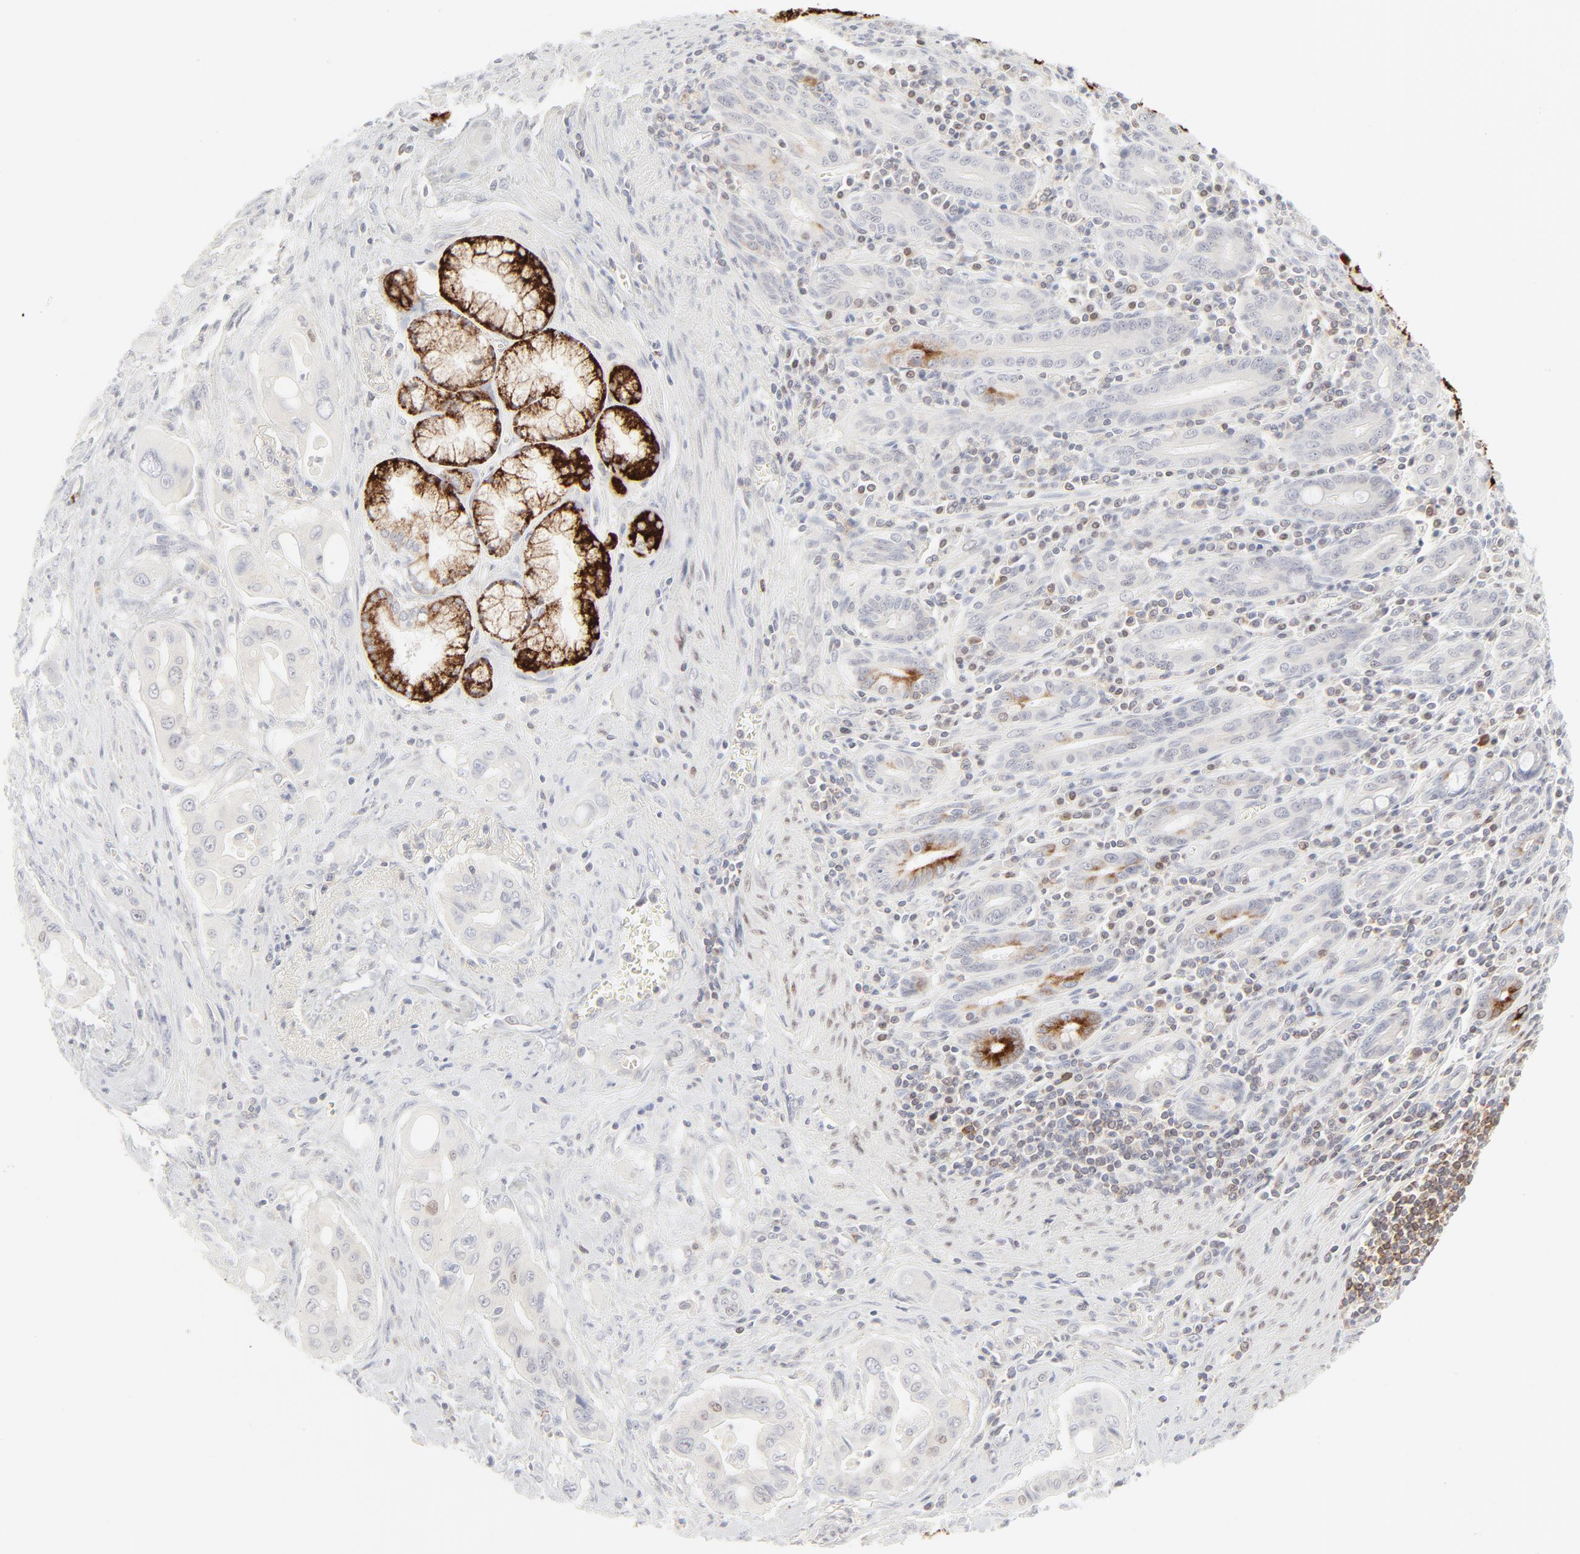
{"staining": {"intensity": "negative", "quantity": "none", "location": "none"}, "tissue": "pancreatic cancer", "cell_type": "Tumor cells", "image_type": "cancer", "snomed": [{"axis": "morphology", "description": "Adenocarcinoma, NOS"}, {"axis": "topography", "description": "Pancreas"}], "caption": "Immunohistochemical staining of adenocarcinoma (pancreatic) shows no significant staining in tumor cells. The staining is performed using DAB brown chromogen with nuclei counter-stained in using hematoxylin.", "gene": "PRKCB", "patient": {"sex": "male", "age": 77}}